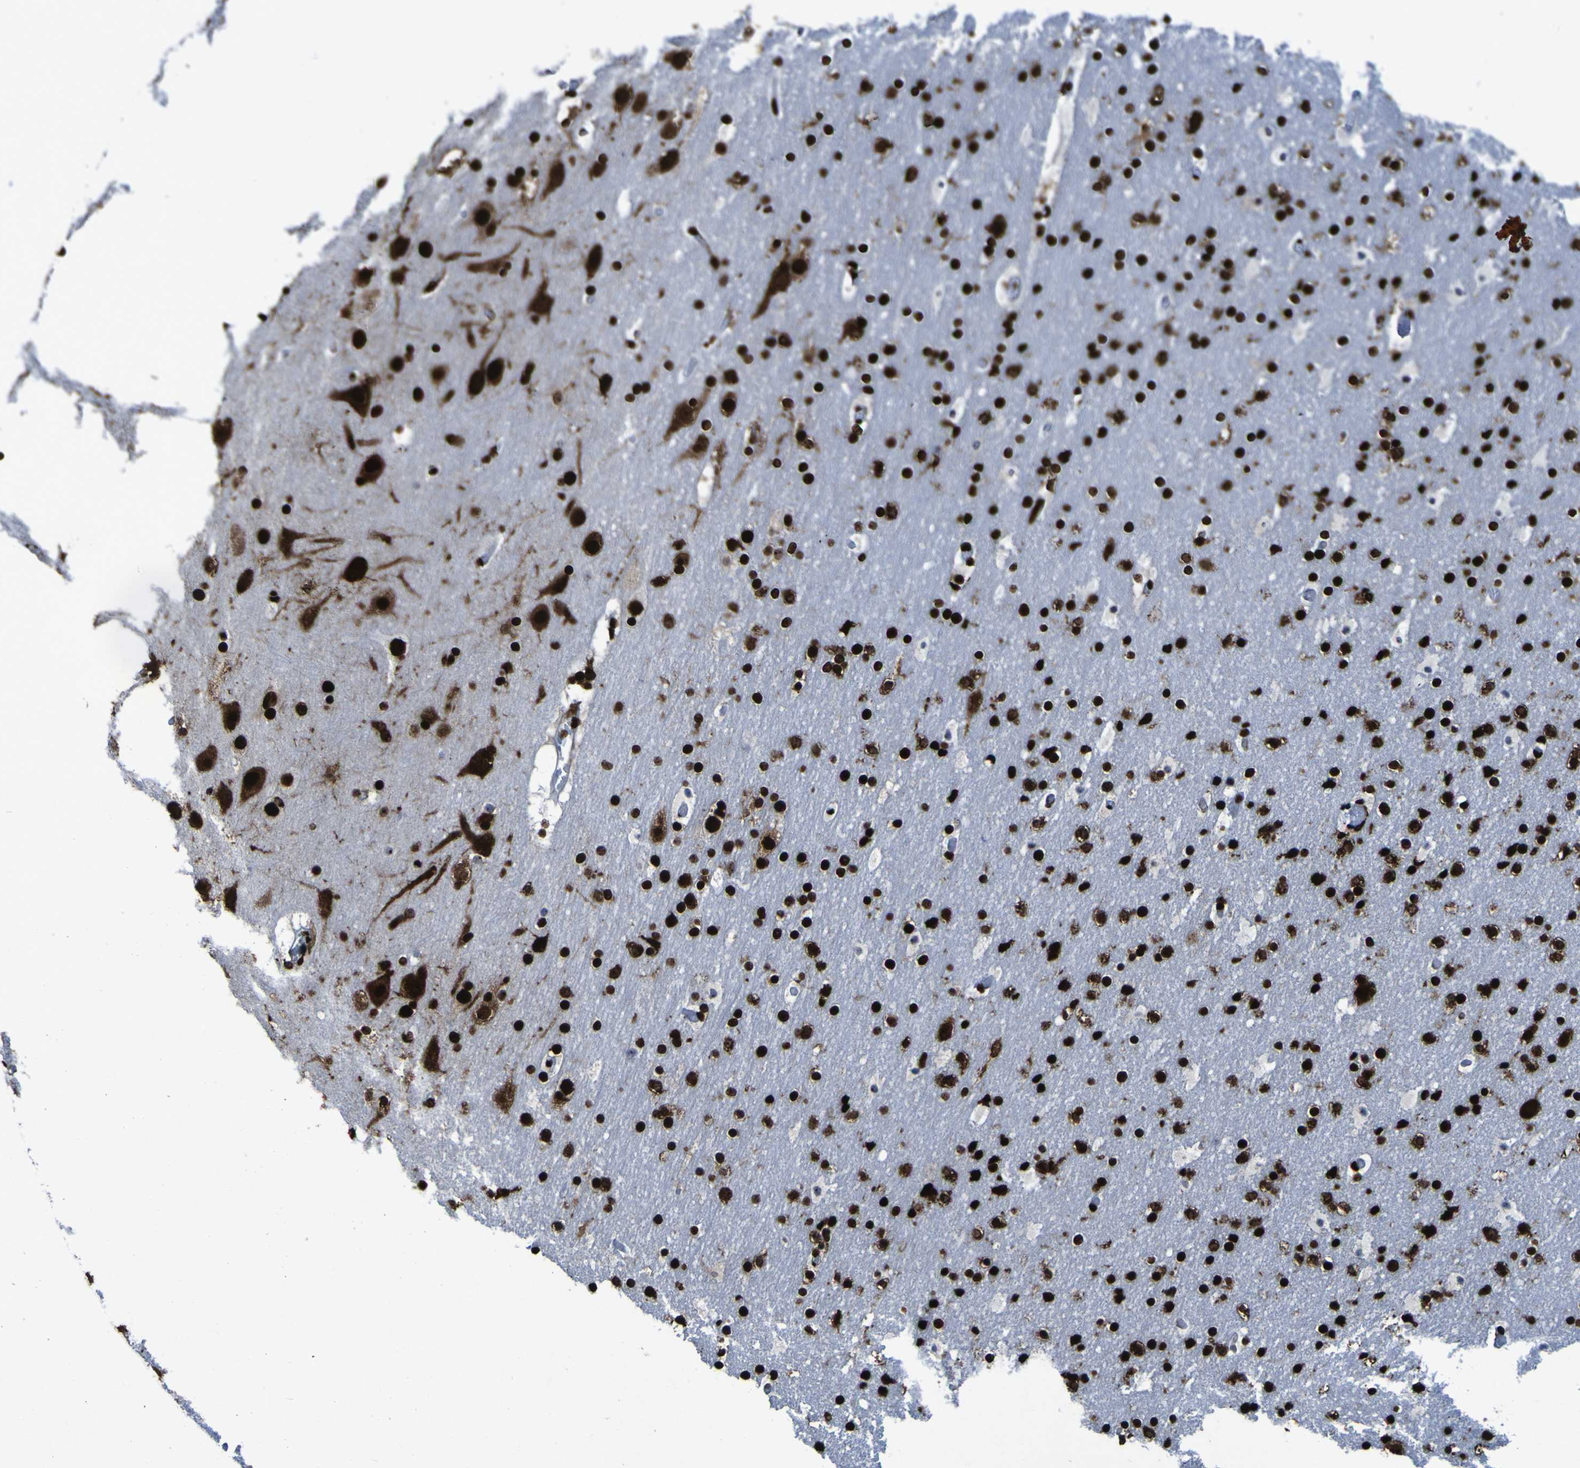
{"staining": {"intensity": "strong", "quantity": ">75%", "location": "nuclear"}, "tissue": "cerebral cortex", "cell_type": "Endothelial cells", "image_type": "normal", "snomed": [{"axis": "morphology", "description": "Normal tissue, NOS"}, {"axis": "topography", "description": "Cerebral cortex"}], "caption": "About >75% of endothelial cells in unremarkable human cerebral cortex demonstrate strong nuclear protein staining as visualized by brown immunohistochemical staining.", "gene": "NPM1", "patient": {"sex": "male", "age": 57}}